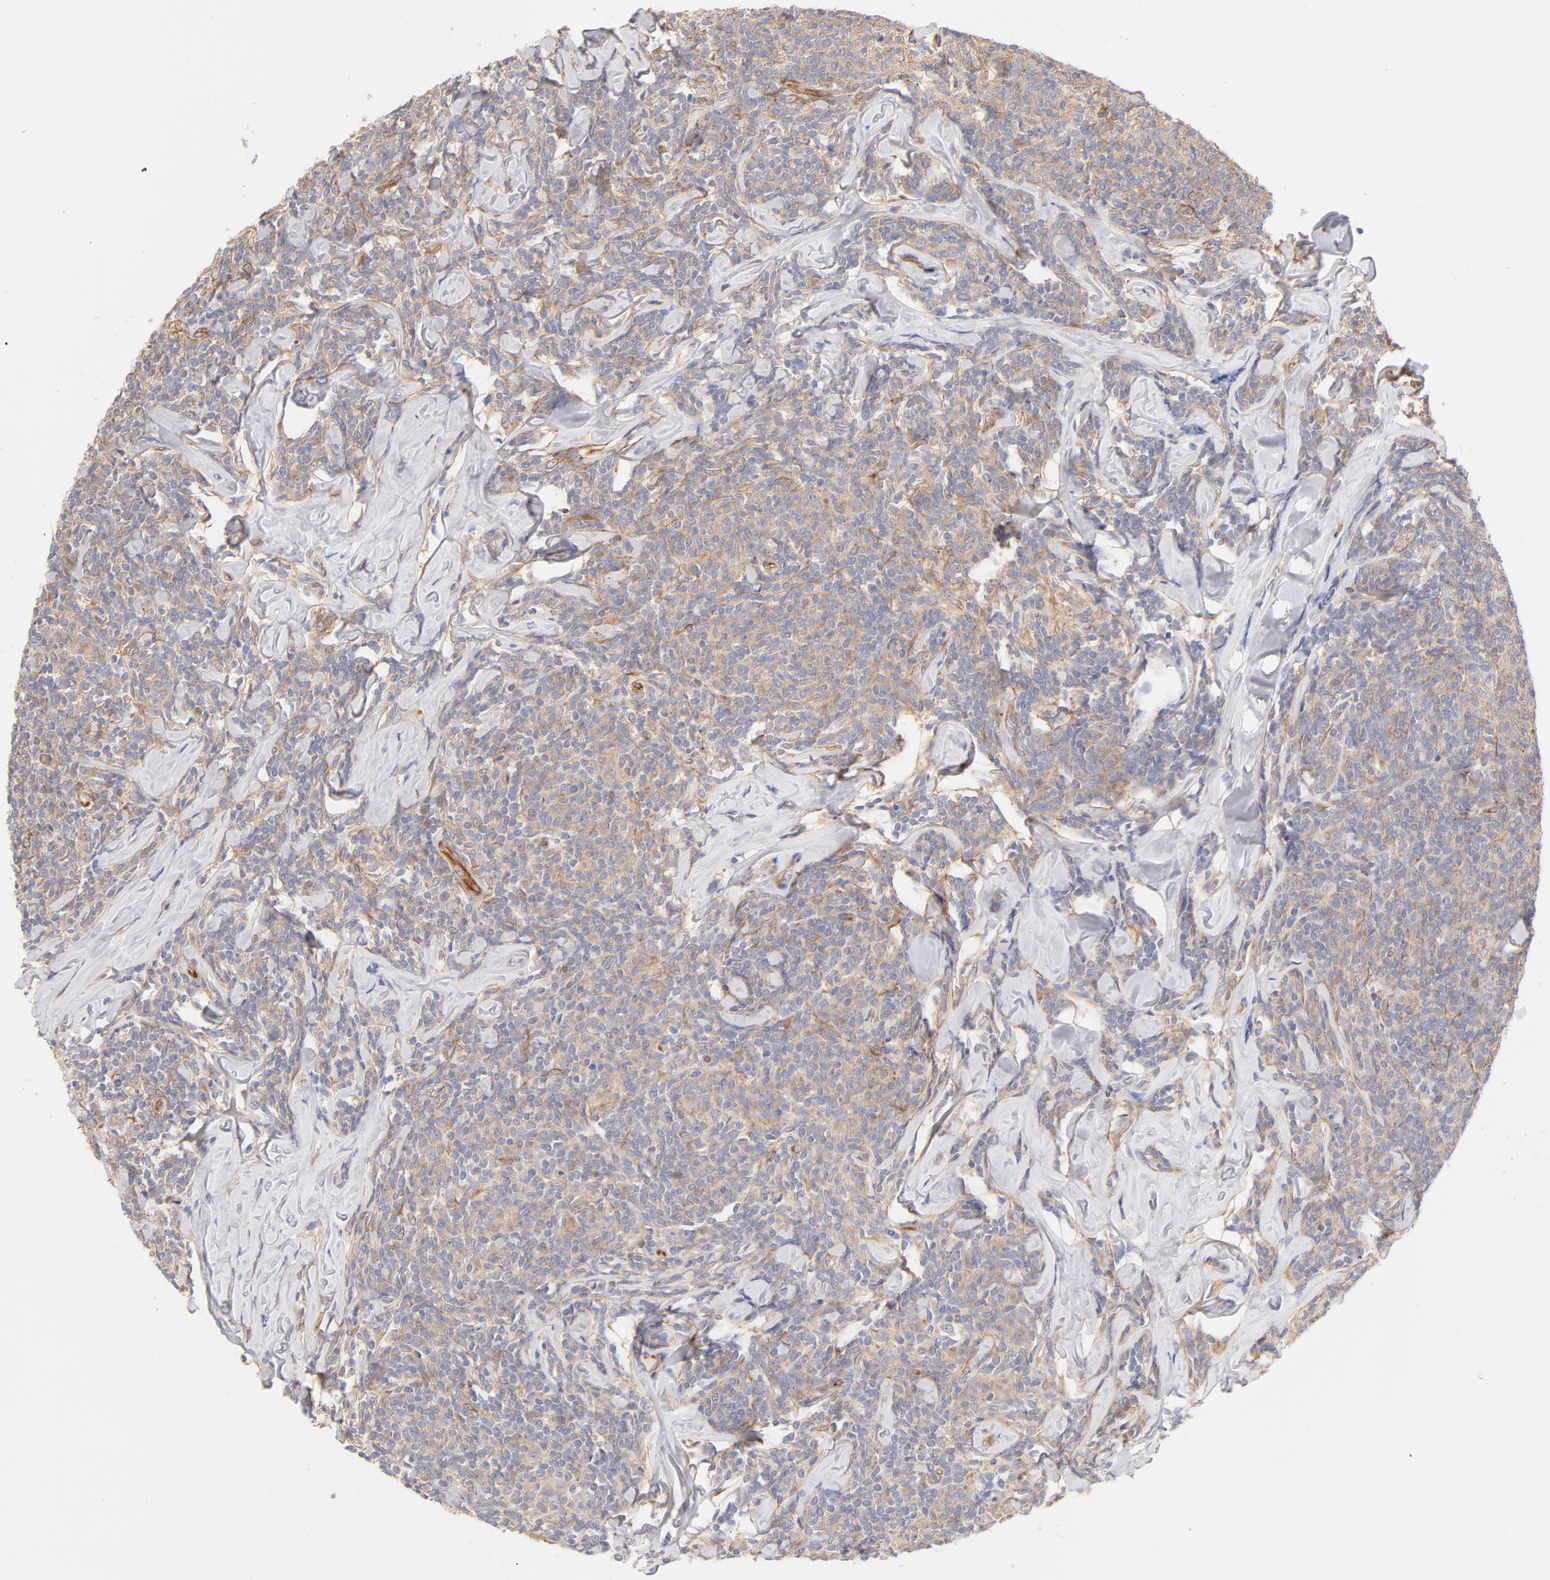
{"staining": {"intensity": "weak", "quantity": ">75%", "location": "cytoplasmic/membranous"}, "tissue": "lymphoma", "cell_type": "Tumor cells", "image_type": "cancer", "snomed": [{"axis": "morphology", "description": "Malignant lymphoma, non-Hodgkin's type, Low grade"}, {"axis": "topography", "description": "Lymph node"}], "caption": "Protein analysis of low-grade malignant lymphoma, non-Hodgkin's type tissue exhibits weak cytoplasmic/membranous positivity in approximately >75% of tumor cells.", "gene": "LDLRAP1", "patient": {"sex": "female", "age": 56}}